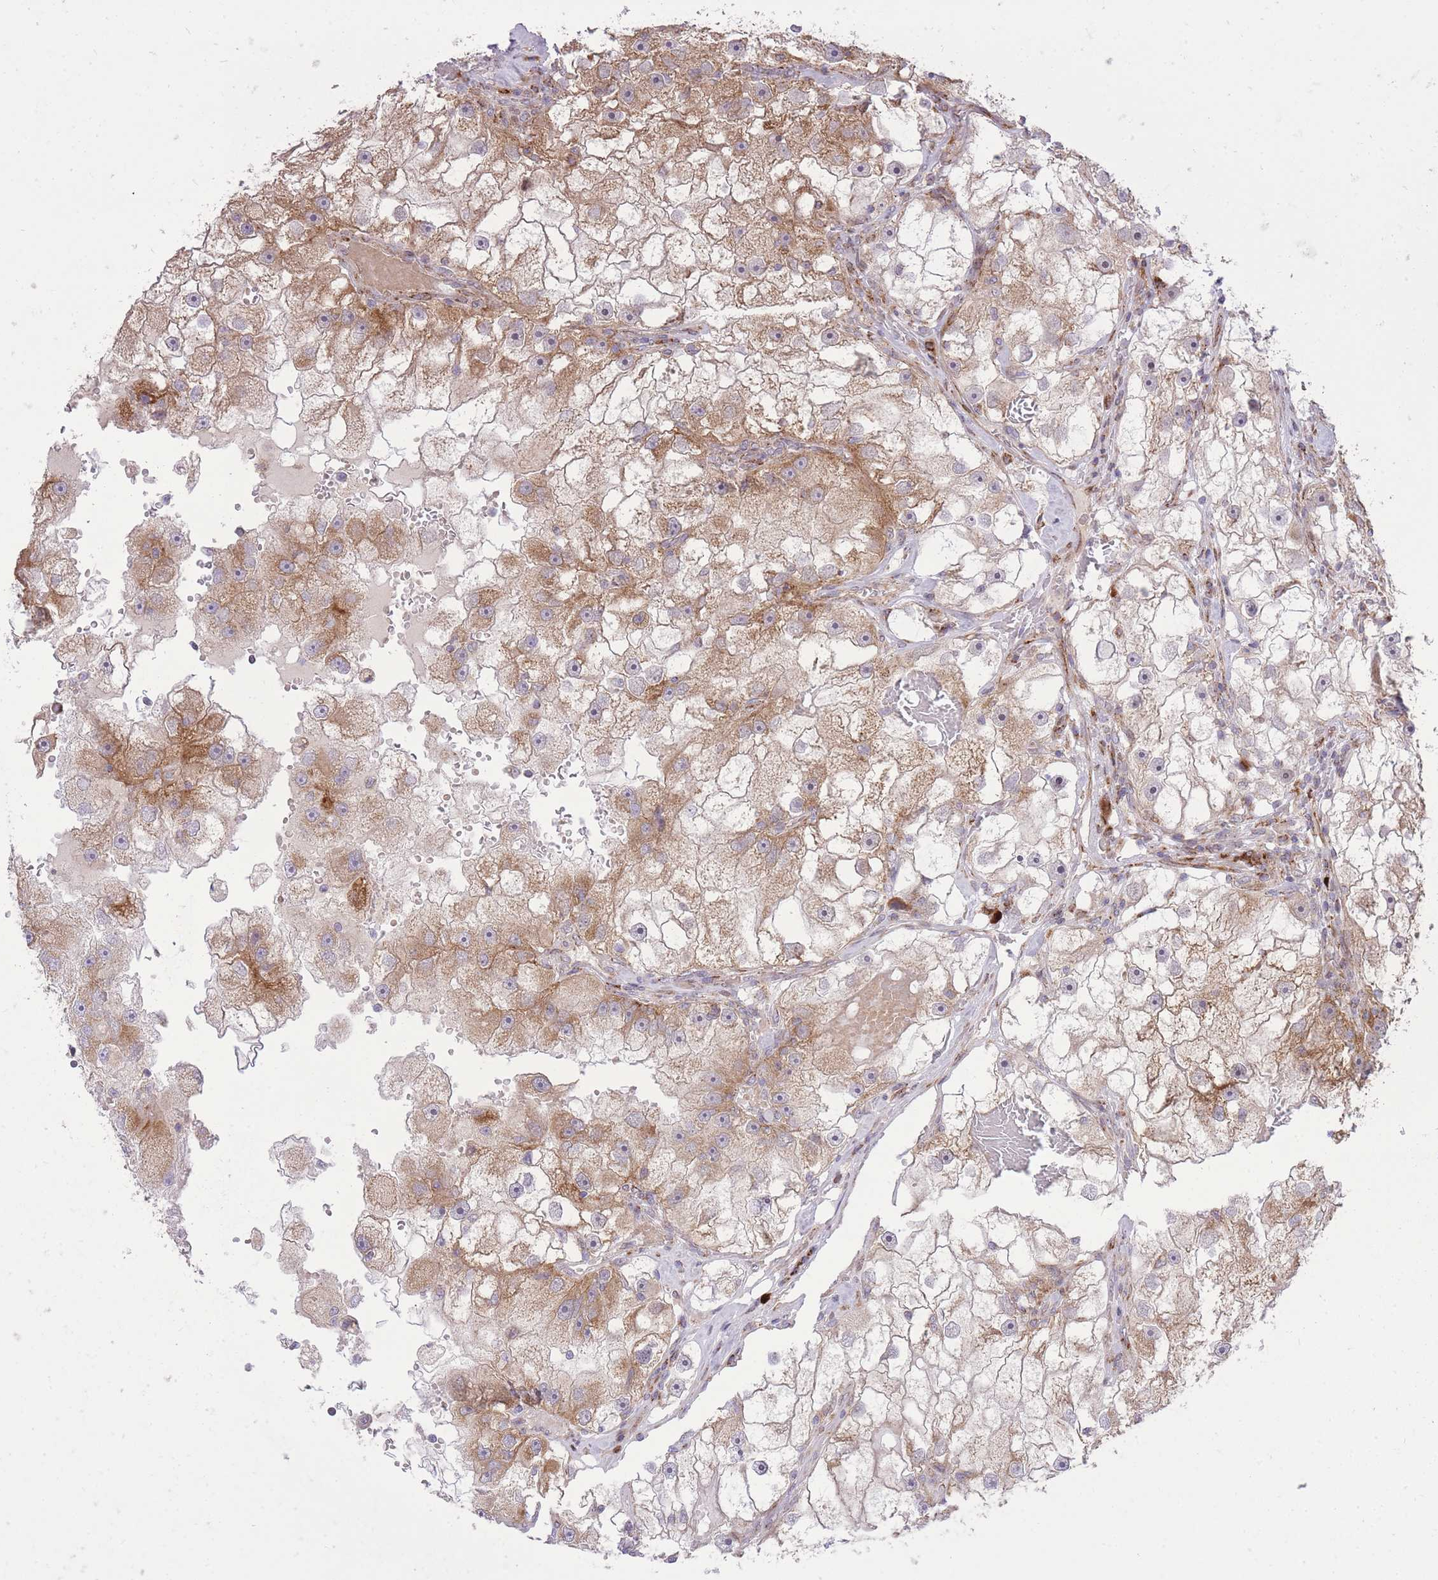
{"staining": {"intensity": "moderate", "quantity": ">75%", "location": "cytoplasmic/membranous"}, "tissue": "renal cancer", "cell_type": "Tumor cells", "image_type": "cancer", "snomed": [{"axis": "morphology", "description": "Adenocarcinoma, NOS"}, {"axis": "topography", "description": "Kidney"}], "caption": "Tumor cells display medium levels of moderate cytoplasmic/membranous staining in about >75% of cells in human renal cancer (adenocarcinoma).", "gene": "SLC4A4", "patient": {"sex": "male", "age": 63}}